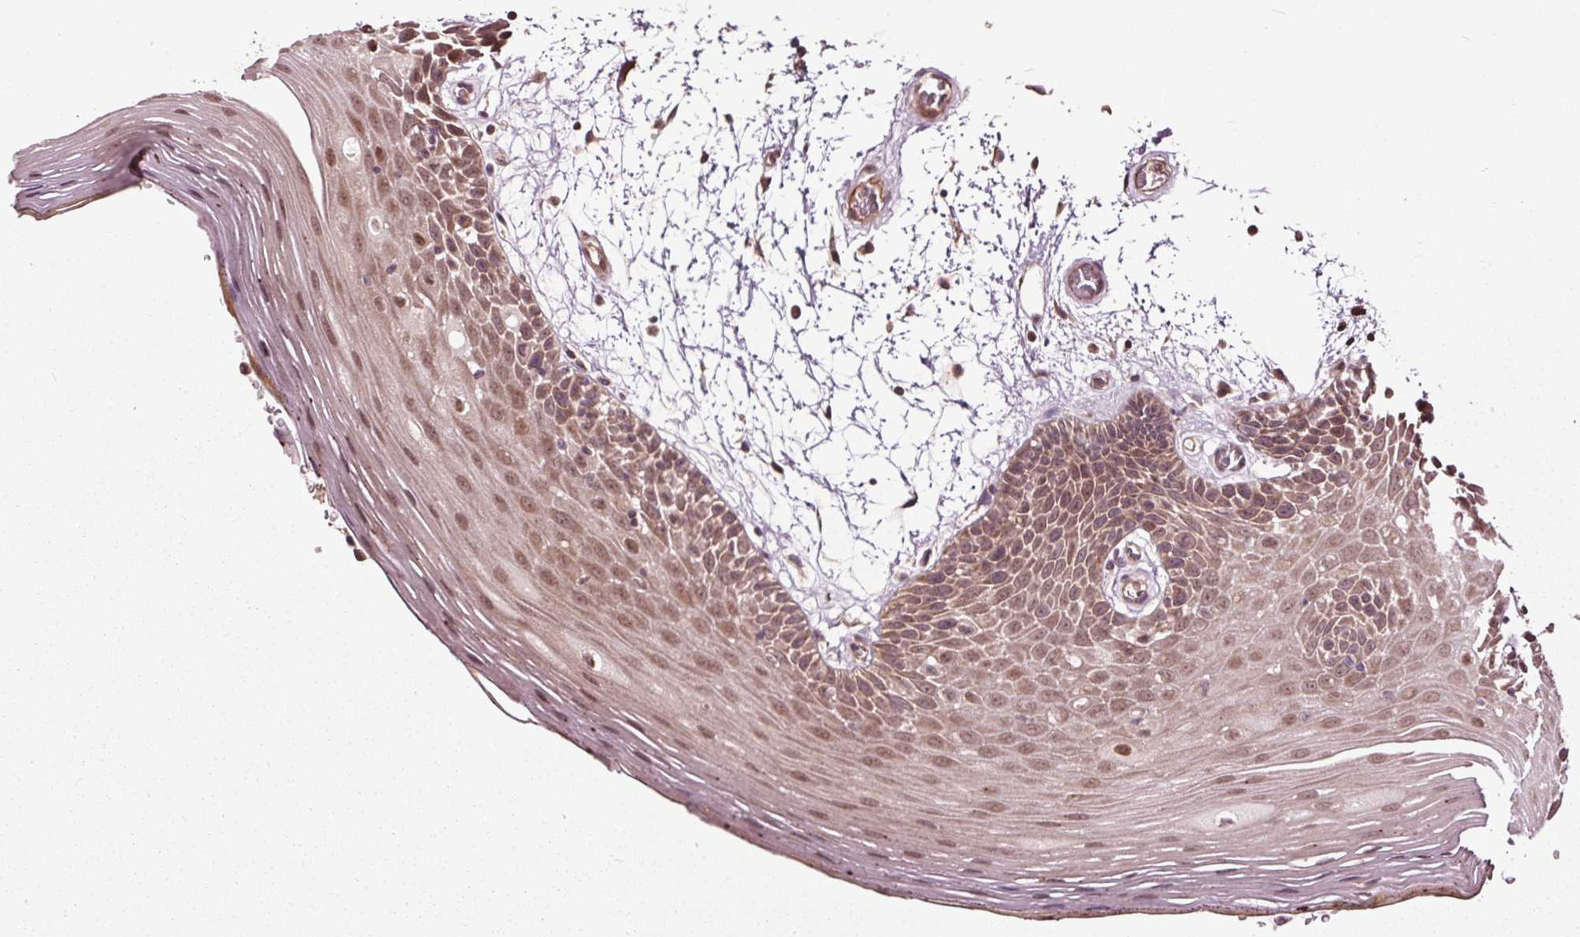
{"staining": {"intensity": "moderate", "quantity": ">75%", "location": "cytoplasmic/membranous,nuclear"}, "tissue": "oral mucosa", "cell_type": "Squamous epithelial cells", "image_type": "normal", "snomed": [{"axis": "morphology", "description": "Normal tissue, NOS"}, {"axis": "morphology", "description": "Squamous cell carcinoma, NOS"}, {"axis": "topography", "description": "Oral tissue"}, {"axis": "topography", "description": "Head-Neck"}], "caption": "Immunohistochemistry (IHC) image of unremarkable oral mucosa: human oral mucosa stained using IHC demonstrates medium levels of moderate protein expression localized specifically in the cytoplasmic/membranous,nuclear of squamous epithelial cells, appearing as a cytoplasmic/membranous,nuclear brown color.", "gene": "CEP95", "patient": {"sex": "male", "age": 52}}